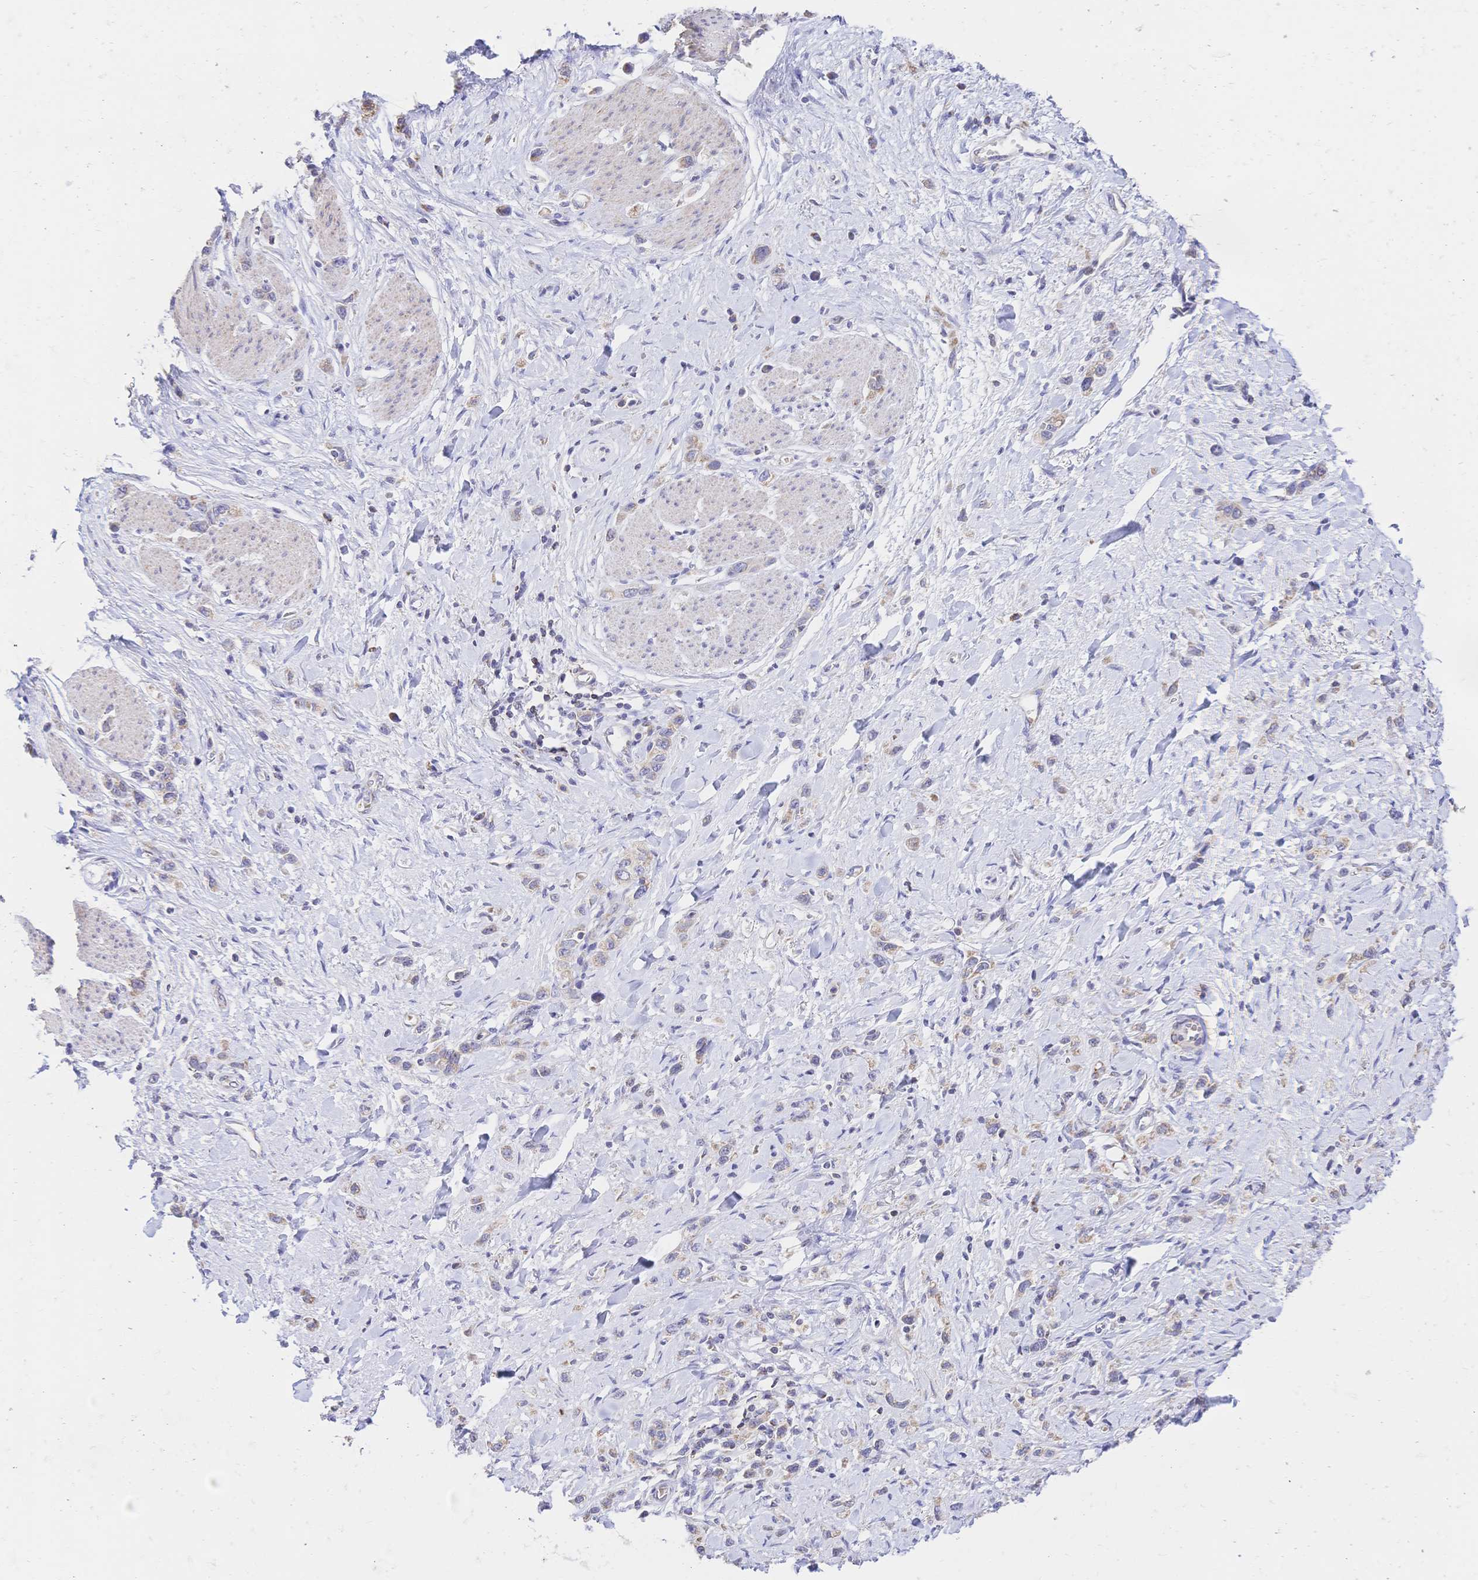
{"staining": {"intensity": "weak", "quantity": "25%-75%", "location": "cytoplasmic/membranous"}, "tissue": "stomach cancer", "cell_type": "Tumor cells", "image_type": "cancer", "snomed": [{"axis": "morphology", "description": "Adenocarcinoma, NOS"}, {"axis": "topography", "description": "Stomach"}], "caption": "An image of stomach cancer (adenocarcinoma) stained for a protein shows weak cytoplasmic/membranous brown staining in tumor cells.", "gene": "CLEC18B", "patient": {"sex": "female", "age": 65}}